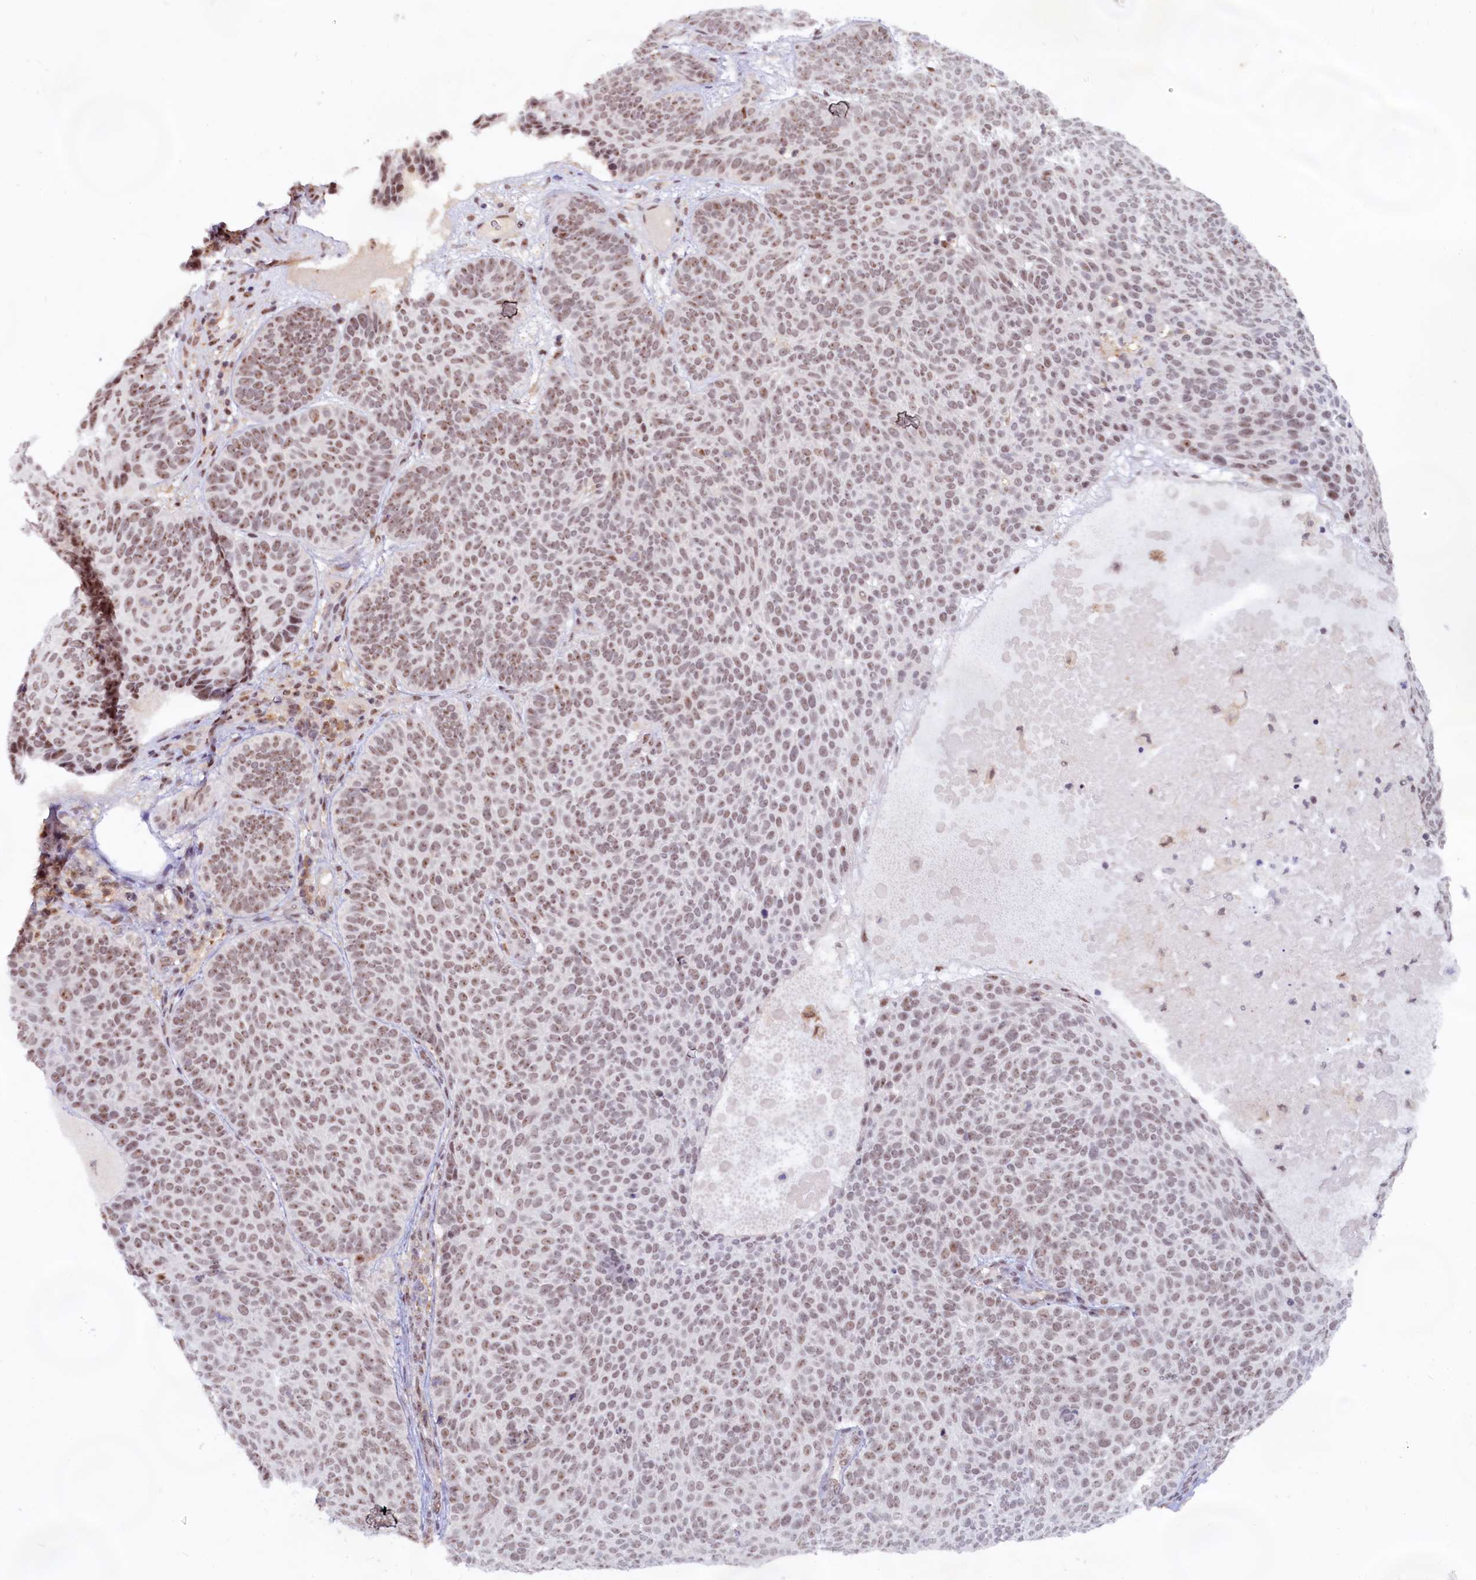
{"staining": {"intensity": "moderate", "quantity": ">75%", "location": "nuclear"}, "tissue": "skin cancer", "cell_type": "Tumor cells", "image_type": "cancer", "snomed": [{"axis": "morphology", "description": "Basal cell carcinoma"}, {"axis": "topography", "description": "Skin"}], "caption": "There is medium levels of moderate nuclear positivity in tumor cells of skin basal cell carcinoma, as demonstrated by immunohistochemical staining (brown color).", "gene": "C1D", "patient": {"sex": "male", "age": 85}}